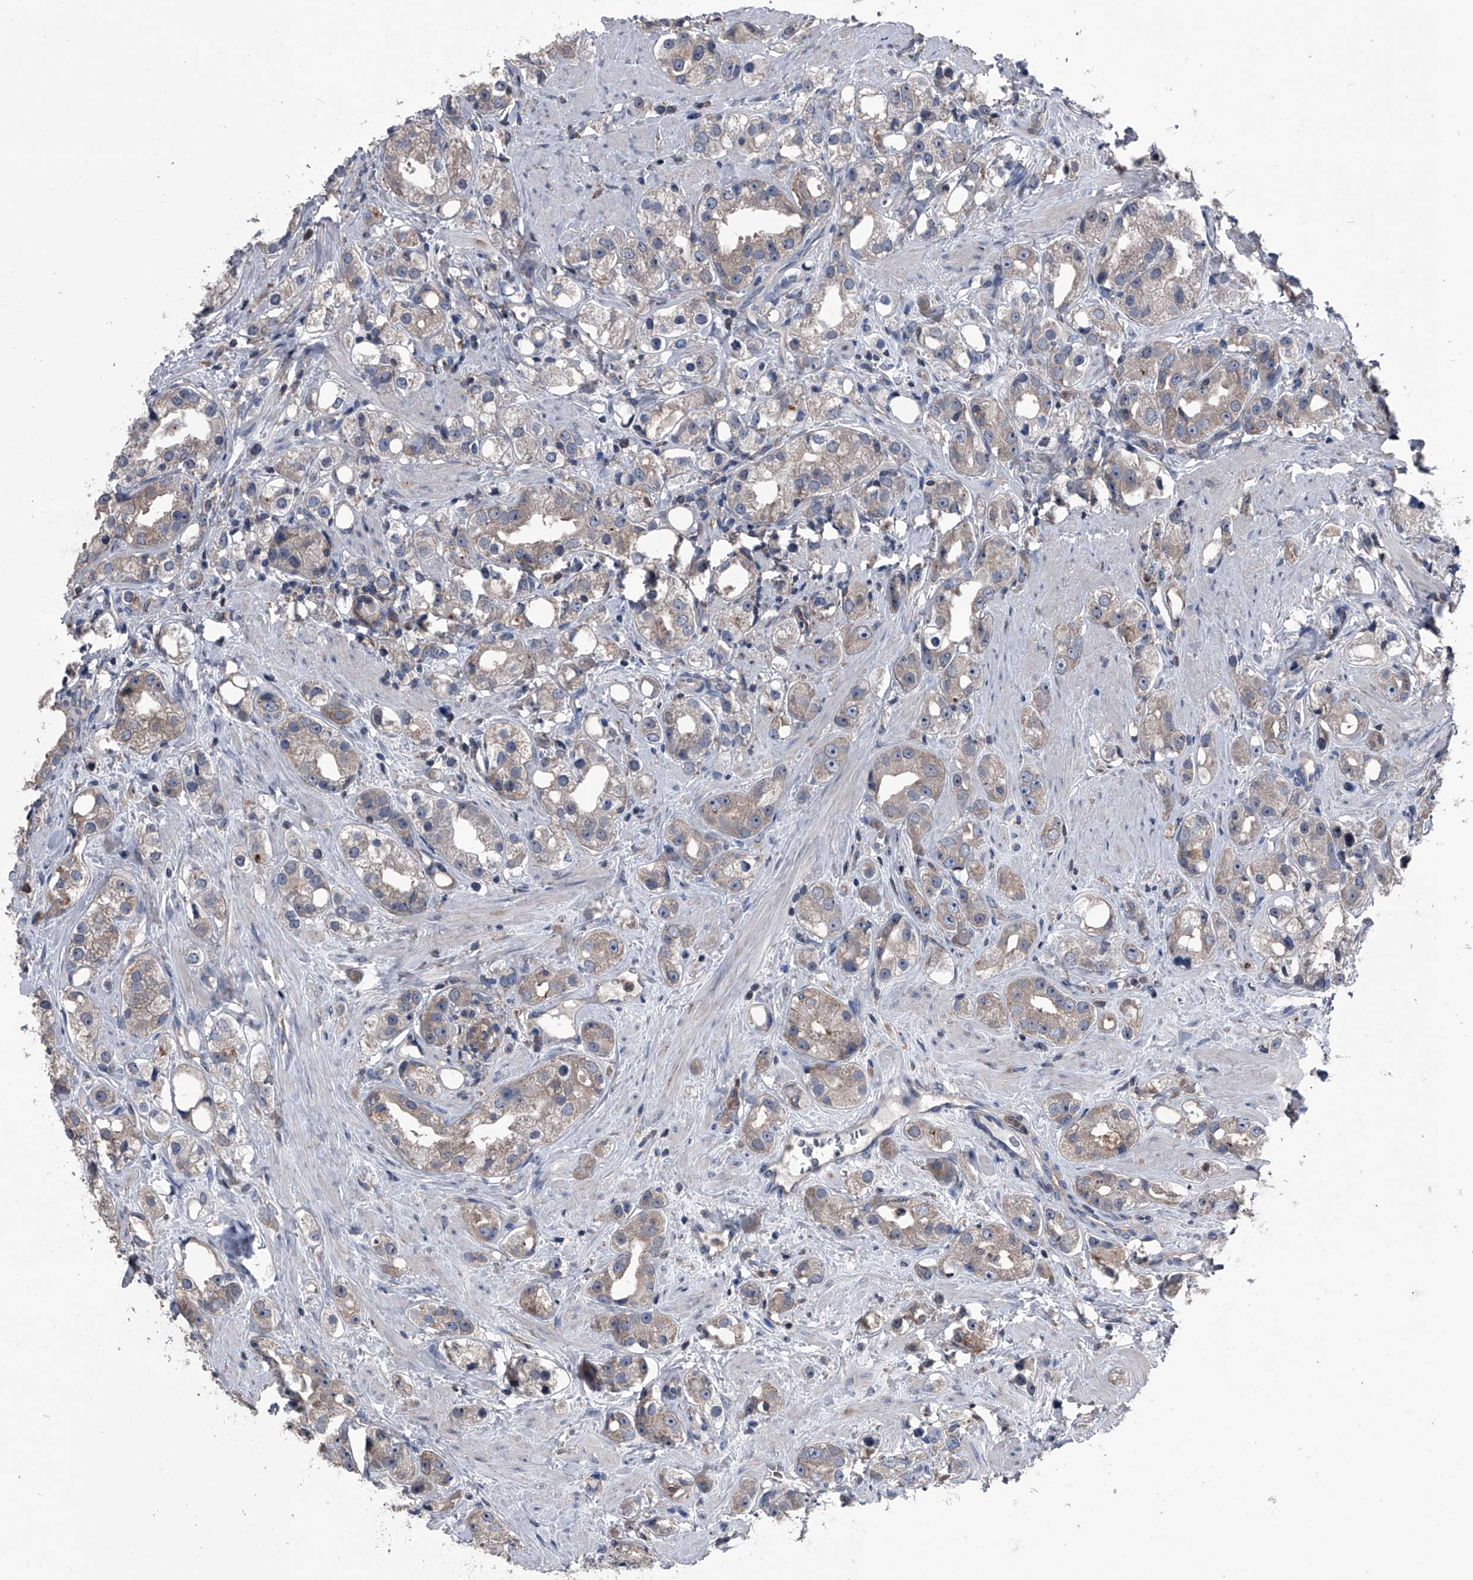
{"staining": {"intensity": "weak", "quantity": "25%-75%", "location": "cytoplasmic/membranous"}, "tissue": "prostate cancer", "cell_type": "Tumor cells", "image_type": "cancer", "snomed": [{"axis": "morphology", "description": "Adenocarcinoma, NOS"}, {"axis": "topography", "description": "Prostate"}], "caption": "Protein expression analysis of human prostate cancer reveals weak cytoplasmic/membranous positivity in about 25%-75% of tumor cells. (DAB = brown stain, brightfield microscopy at high magnification).", "gene": "PIP5K1A", "patient": {"sex": "male", "age": 79}}